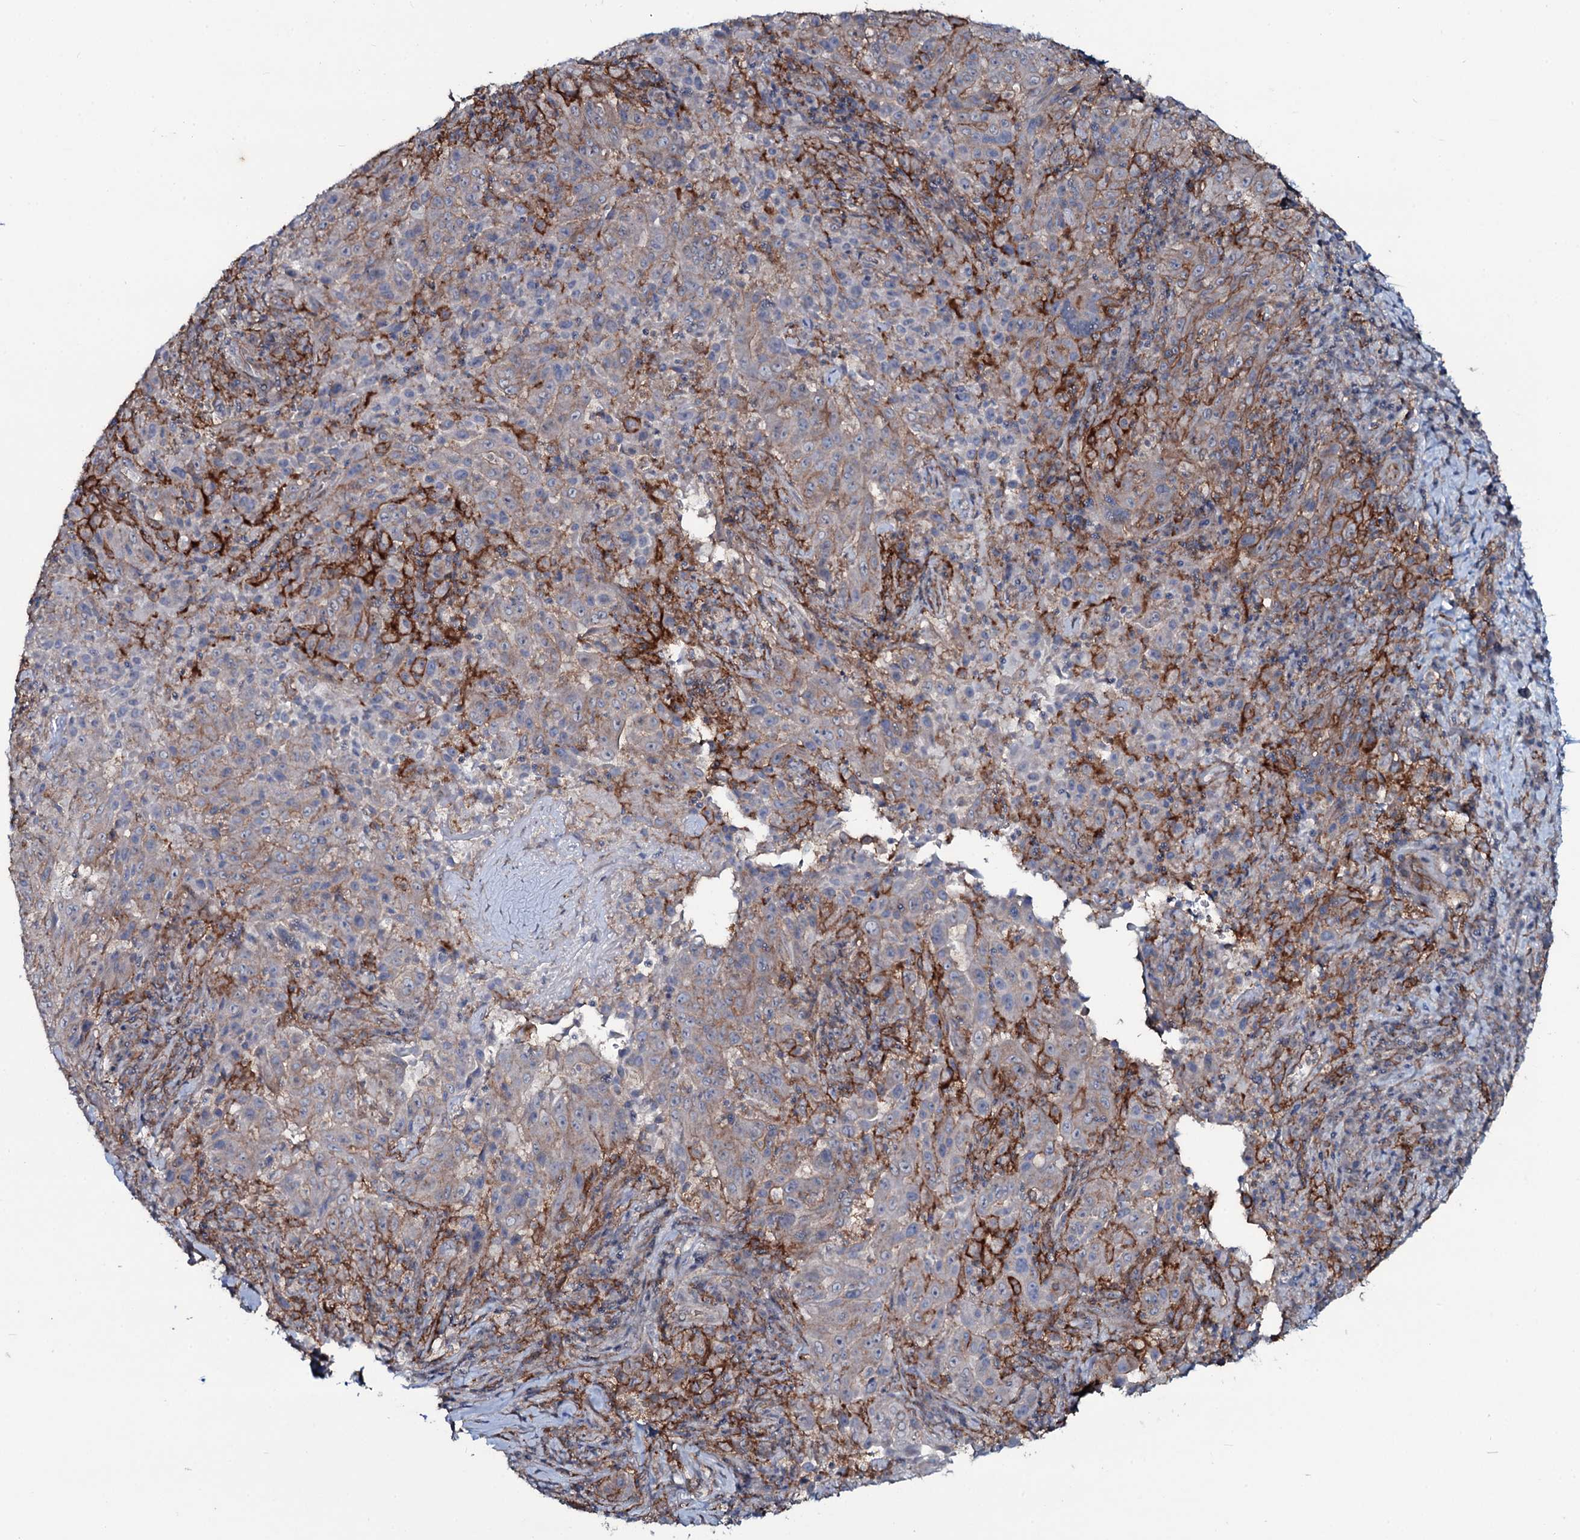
{"staining": {"intensity": "negative", "quantity": "none", "location": "none"}, "tissue": "pancreatic cancer", "cell_type": "Tumor cells", "image_type": "cancer", "snomed": [{"axis": "morphology", "description": "Adenocarcinoma, NOS"}, {"axis": "topography", "description": "Pancreas"}], "caption": "DAB (3,3'-diaminobenzidine) immunohistochemical staining of pancreatic cancer (adenocarcinoma) displays no significant staining in tumor cells.", "gene": "SNAP23", "patient": {"sex": "male", "age": 63}}